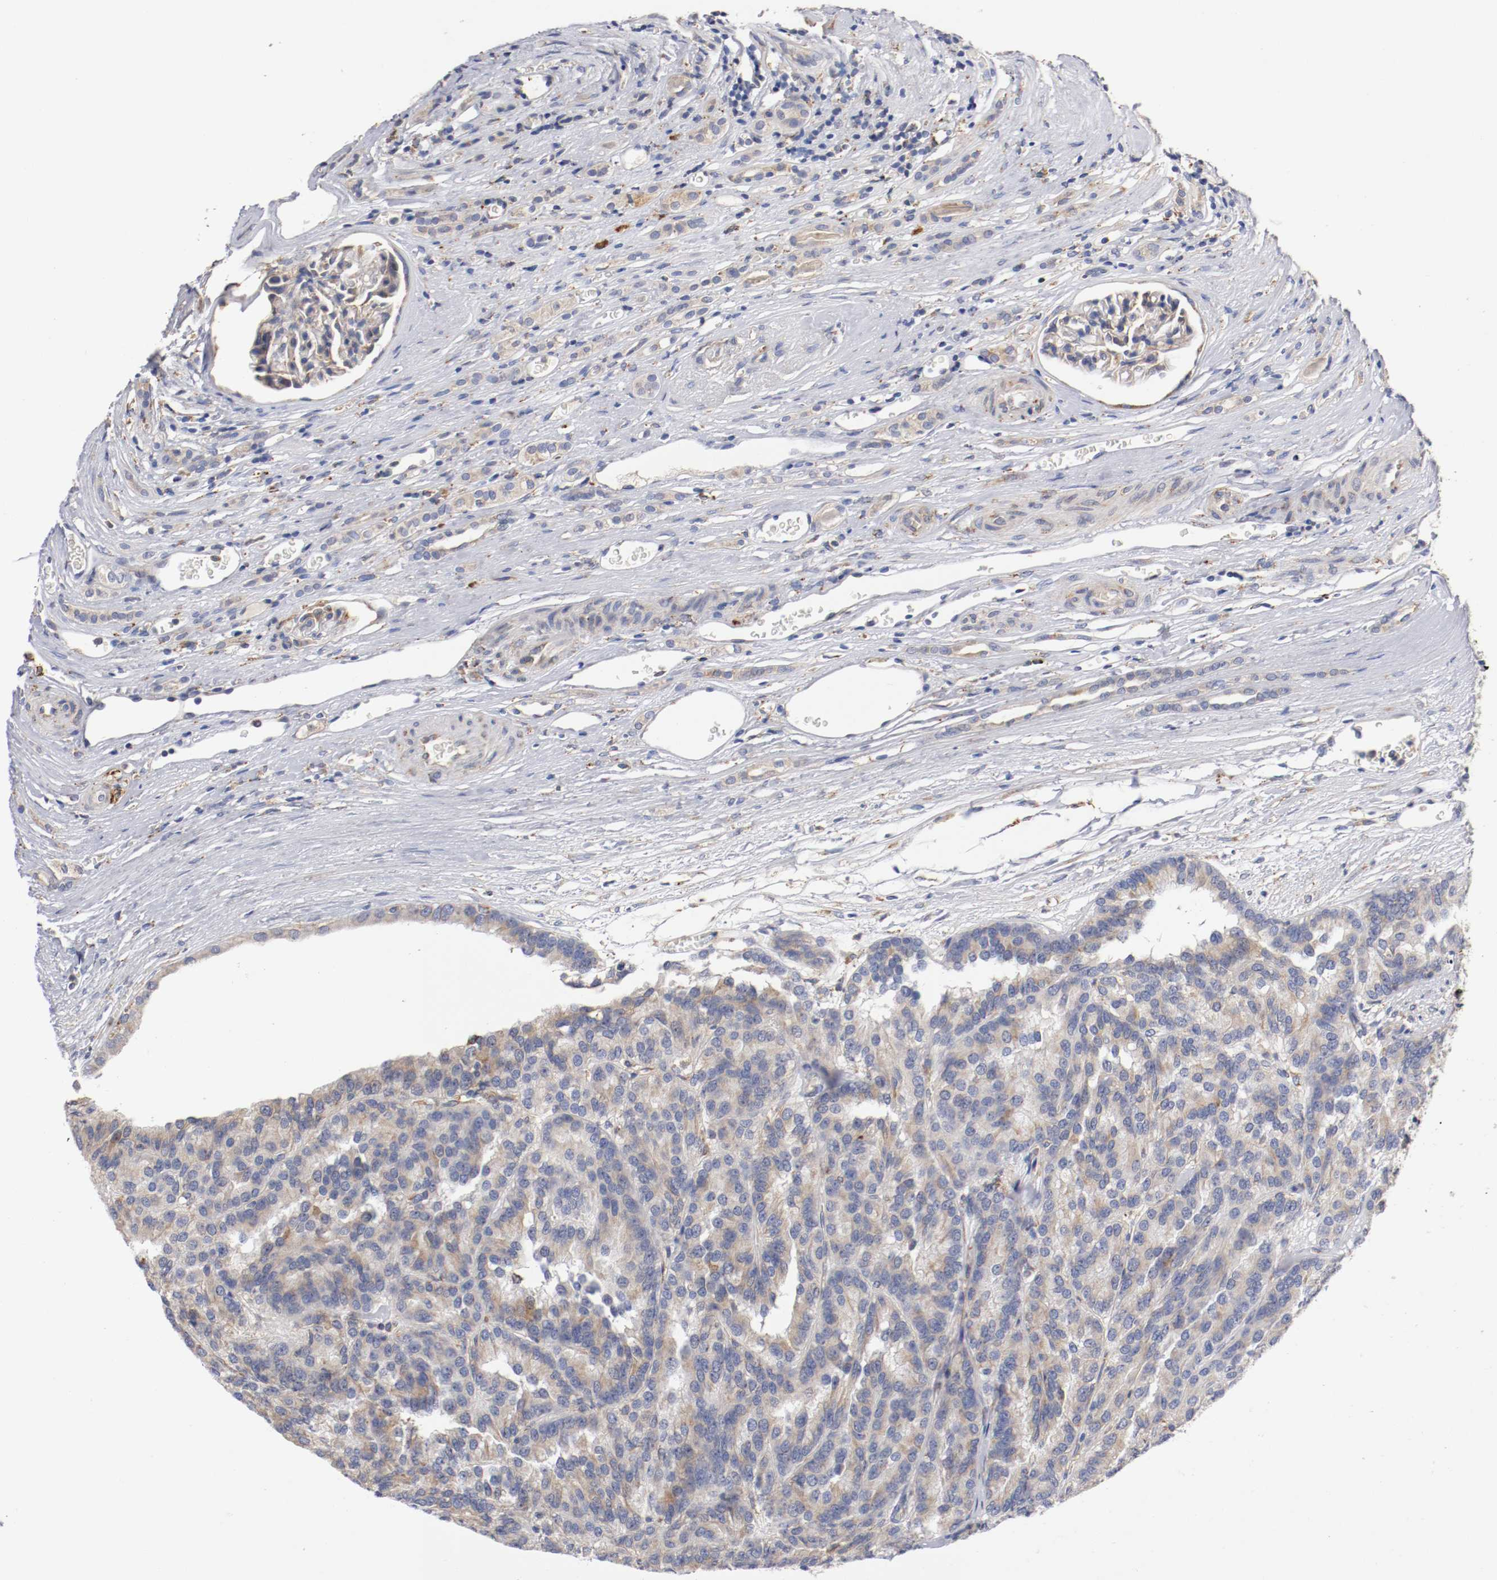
{"staining": {"intensity": "weak", "quantity": "25%-75%", "location": "cytoplasmic/membranous"}, "tissue": "renal cancer", "cell_type": "Tumor cells", "image_type": "cancer", "snomed": [{"axis": "morphology", "description": "Adenocarcinoma, NOS"}, {"axis": "topography", "description": "Kidney"}], "caption": "This histopathology image shows immunohistochemistry (IHC) staining of human renal cancer (adenocarcinoma), with low weak cytoplasmic/membranous positivity in approximately 25%-75% of tumor cells.", "gene": "TRAF2", "patient": {"sex": "male", "age": 46}}